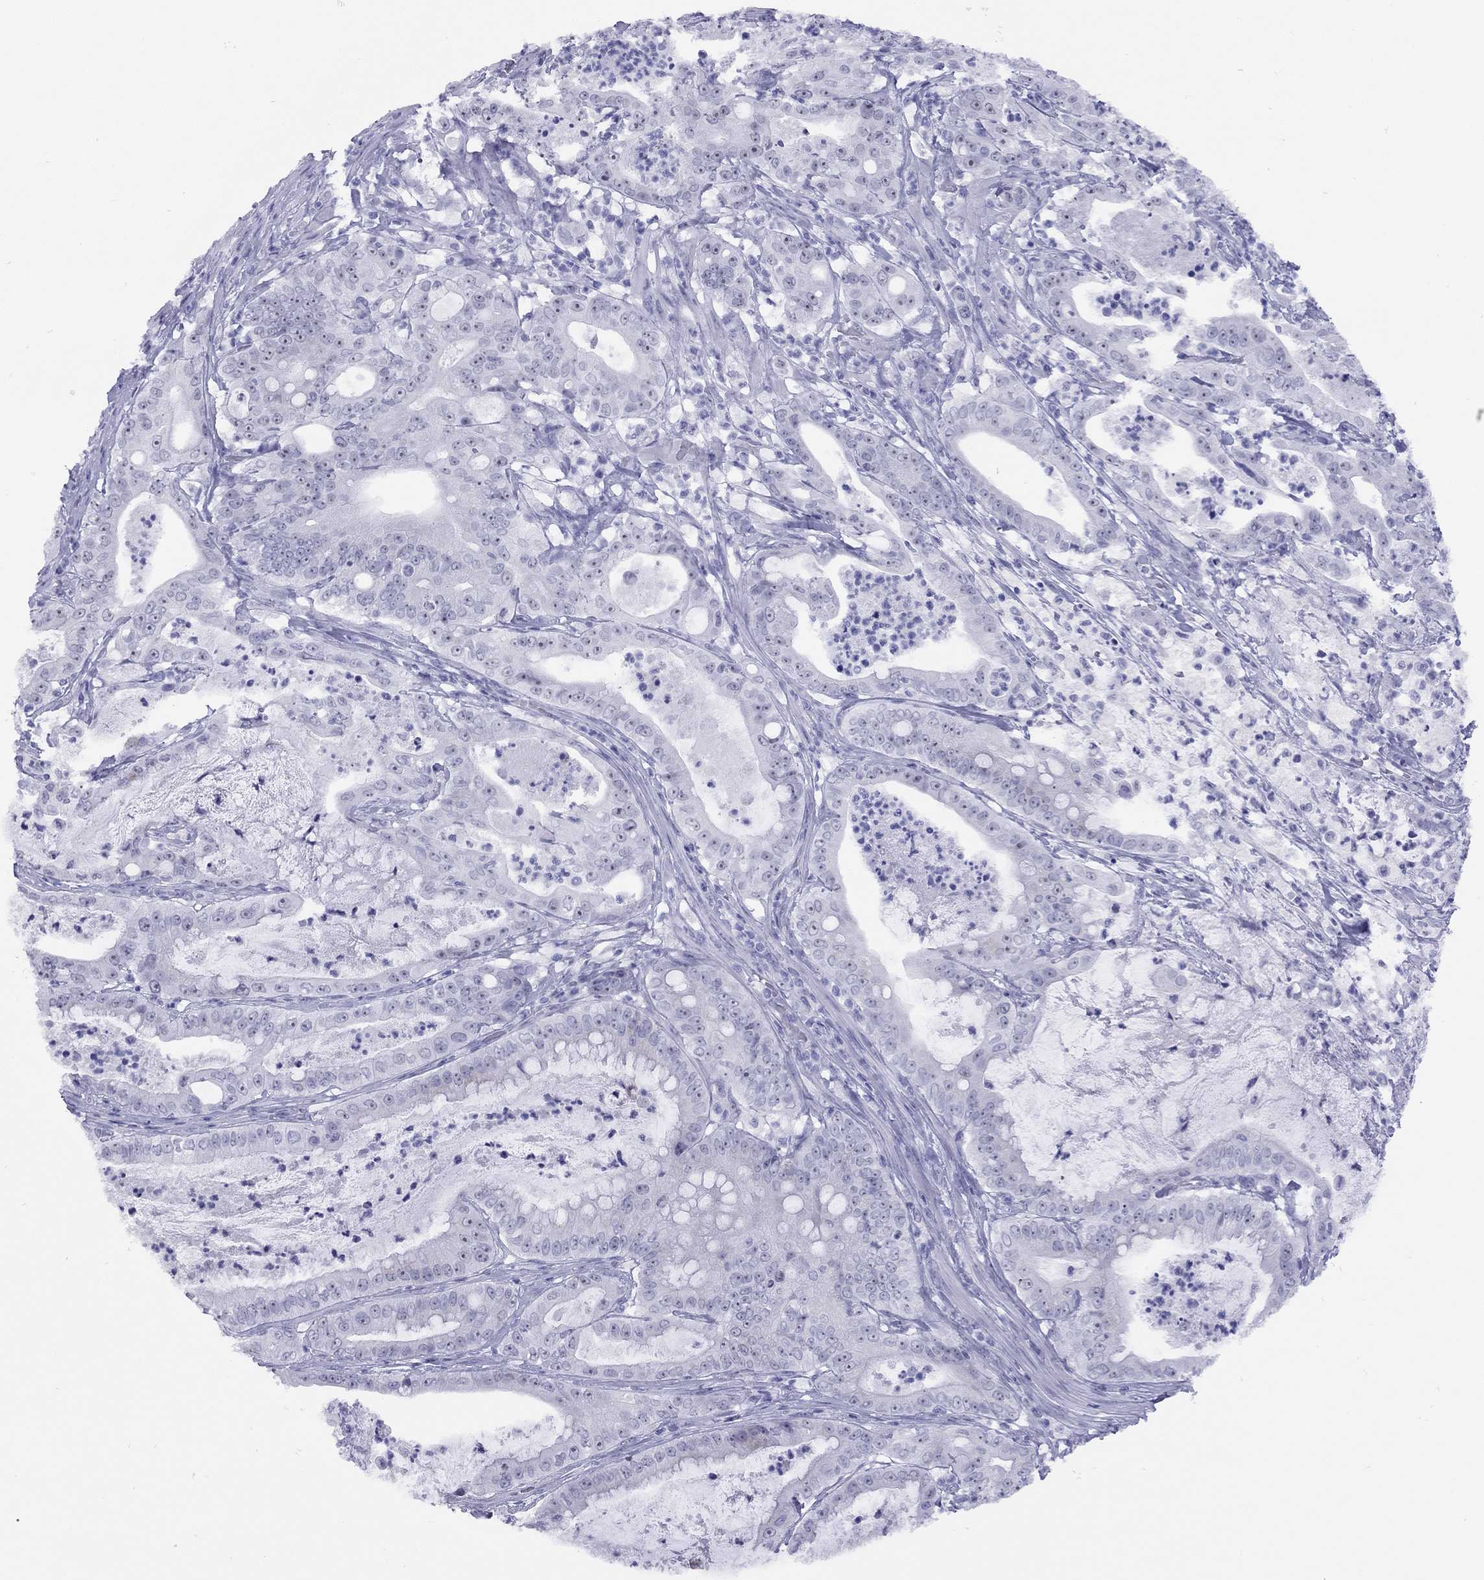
{"staining": {"intensity": "negative", "quantity": "none", "location": "none"}, "tissue": "pancreatic cancer", "cell_type": "Tumor cells", "image_type": "cancer", "snomed": [{"axis": "morphology", "description": "Adenocarcinoma, NOS"}, {"axis": "topography", "description": "Pancreas"}], "caption": "IHC micrograph of human pancreatic cancer stained for a protein (brown), which demonstrates no expression in tumor cells. (DAB (3,3'-diaminobenzidine) immunohistochemistry, high magnification).", "gene": "LYAR", "patient": {"sex": "male", "age": 71}}